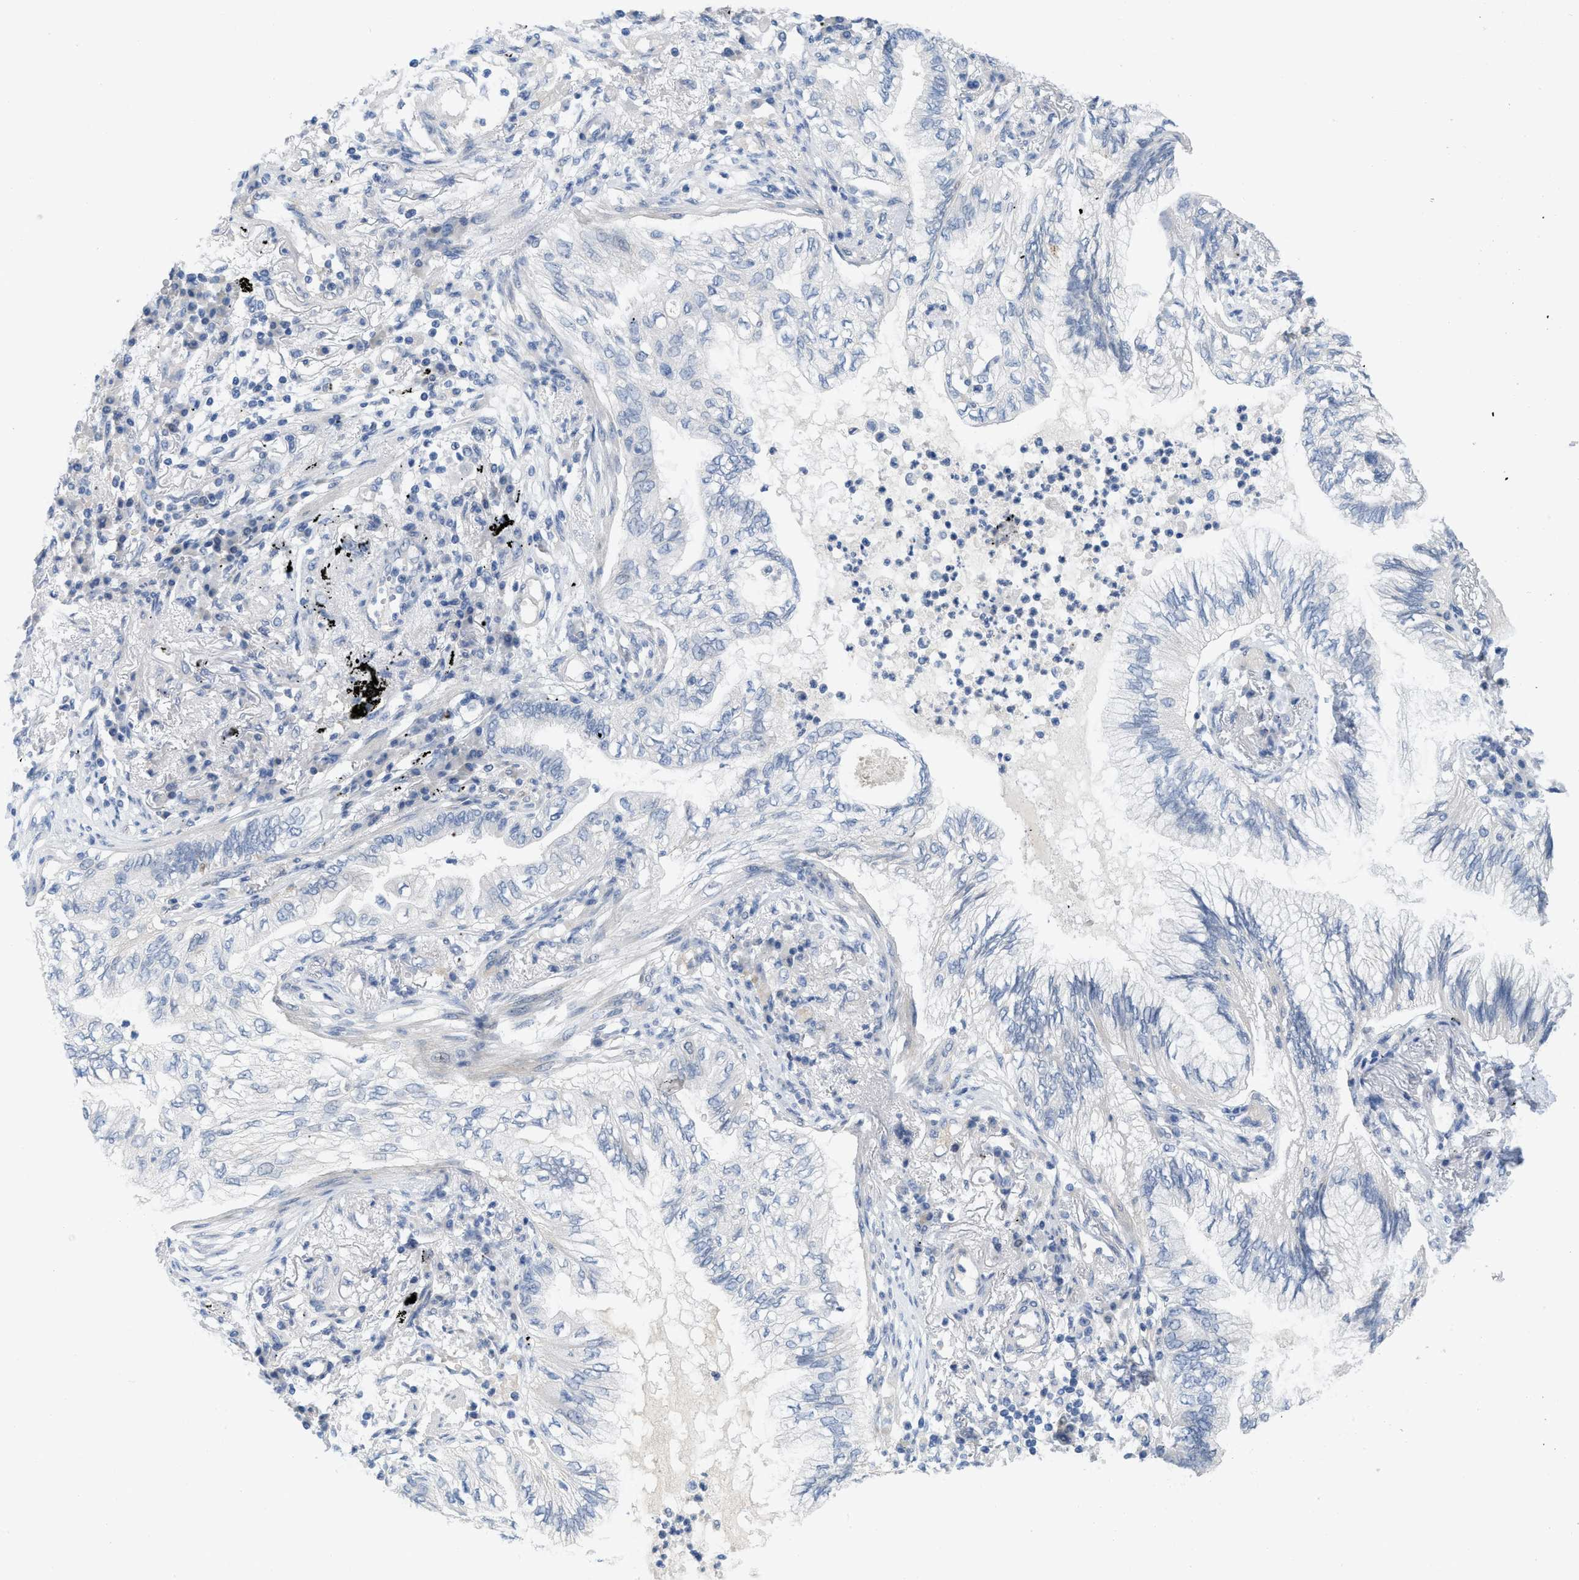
{"staining": {"intensity": "negative", "quantity": "none", "location": "none"}, "tissue": "lung cancer", "cell_type": "Tumor cells", "image_type": "cancer", "snomed": [{"axis": "morphology", "description": "Normal tissue, NOS"}, {"axis": "morphology", "description": "Adenocarcinoma, NOS"}, {"axis": "topography", "description": "Bronchus"}, {"axis": "topography", "description": "Lung"}], "caption": "Lung adenocarcinoma was stained to show a protein in brown. There is no significant expression in tumor cells.", "gene": "TNFAIP1", "patient": {"sex": "female", "age": 70}}